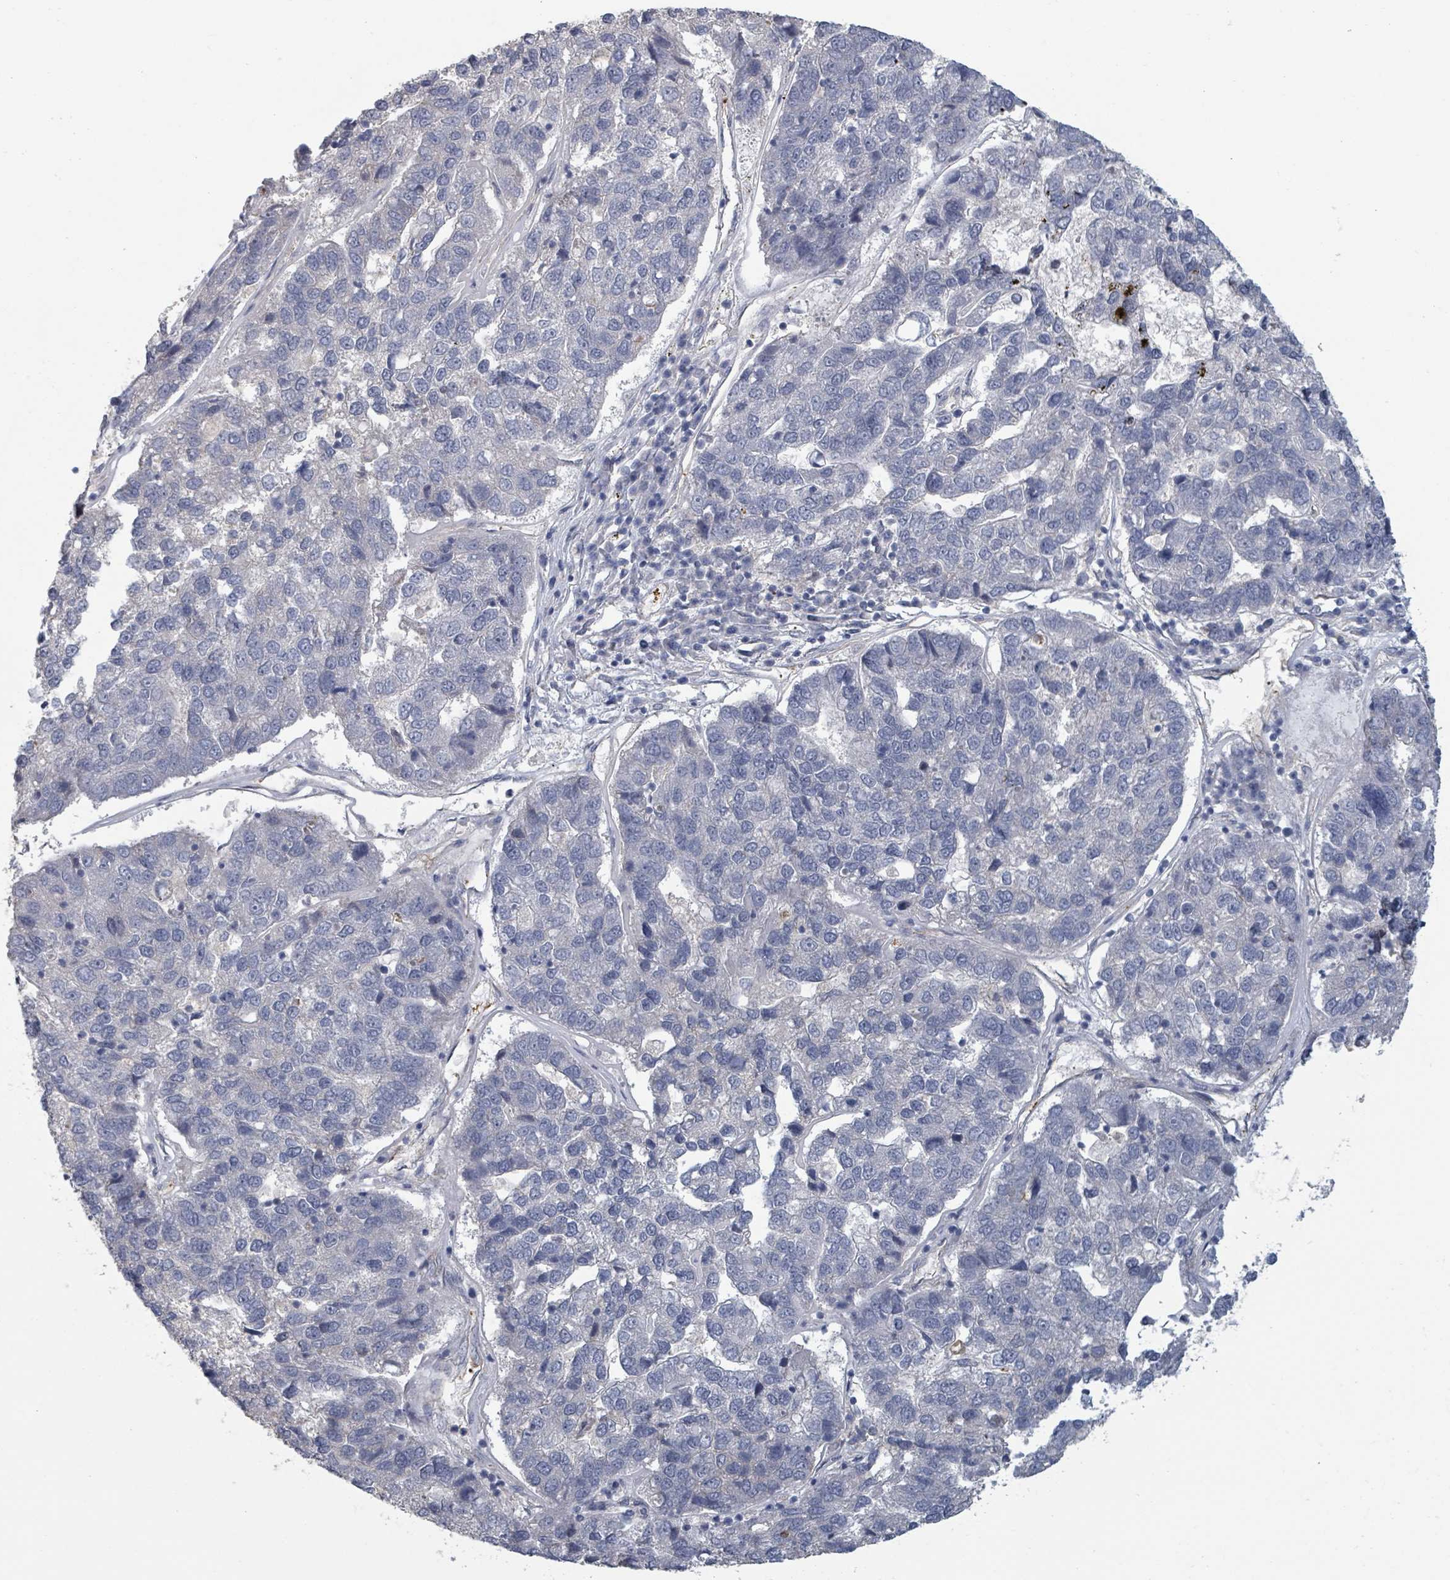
{"staining": {"intensity": "negative", "quantity": "none", "location": "none"}, "tissue": "pancreatic cancer", "cell_type": "Tumor cells", "image_type": "cancer", "snomed": [{"axis": "morphology", "description": "Adenocarcinoma, NOS"}, {"axis": "topography", "description": "Pancreas"}], "caption": "IHC micrograph of neoplastic tissue: human adenocarcinoma (pancreatic) stained with DAB displays no significant protein positivity in tumor cells.", "gene": "PLAUR", "patient": {"sex": "female", "age": 61}}